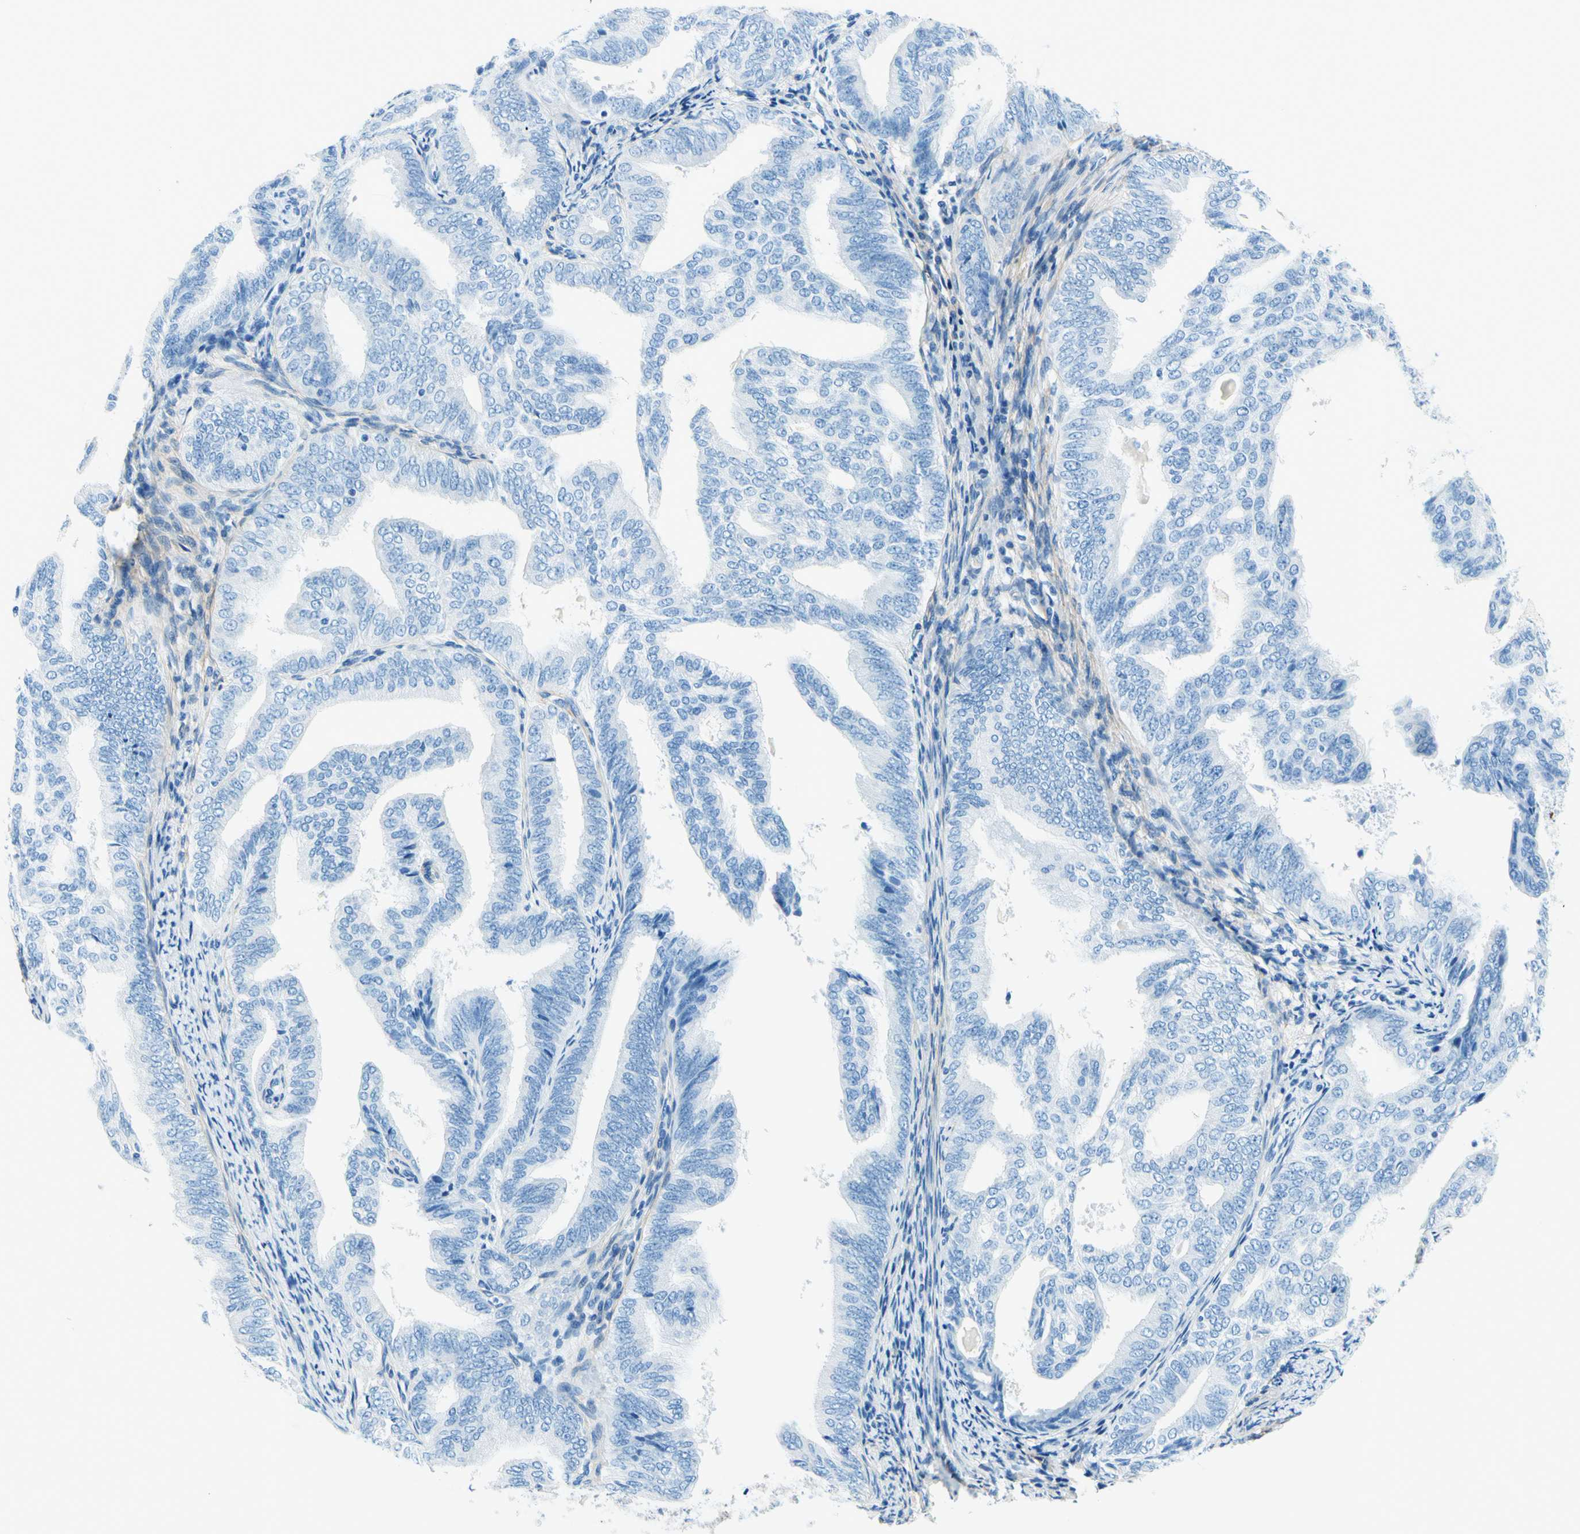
{"staining": {"intensity": "negative", "quantity": "none", "location": "none"}, "tissue": "endometrial cancer", "cell_type": "Tumor cells", "image_type": "cancer", "snomed": [{"axis": "morphology", "description": "Adenocarcinoma, NOS"}, {"axis": "topography", "description": "Endometrium"}], "caption": "This is an immunohistochemistry (IHC) micrograph of human adenocarcinoma (endometrial). There is no positivity in tumor cells.", "gene": "MFAP5", "patient": {"sex": "female", "age": 58}}